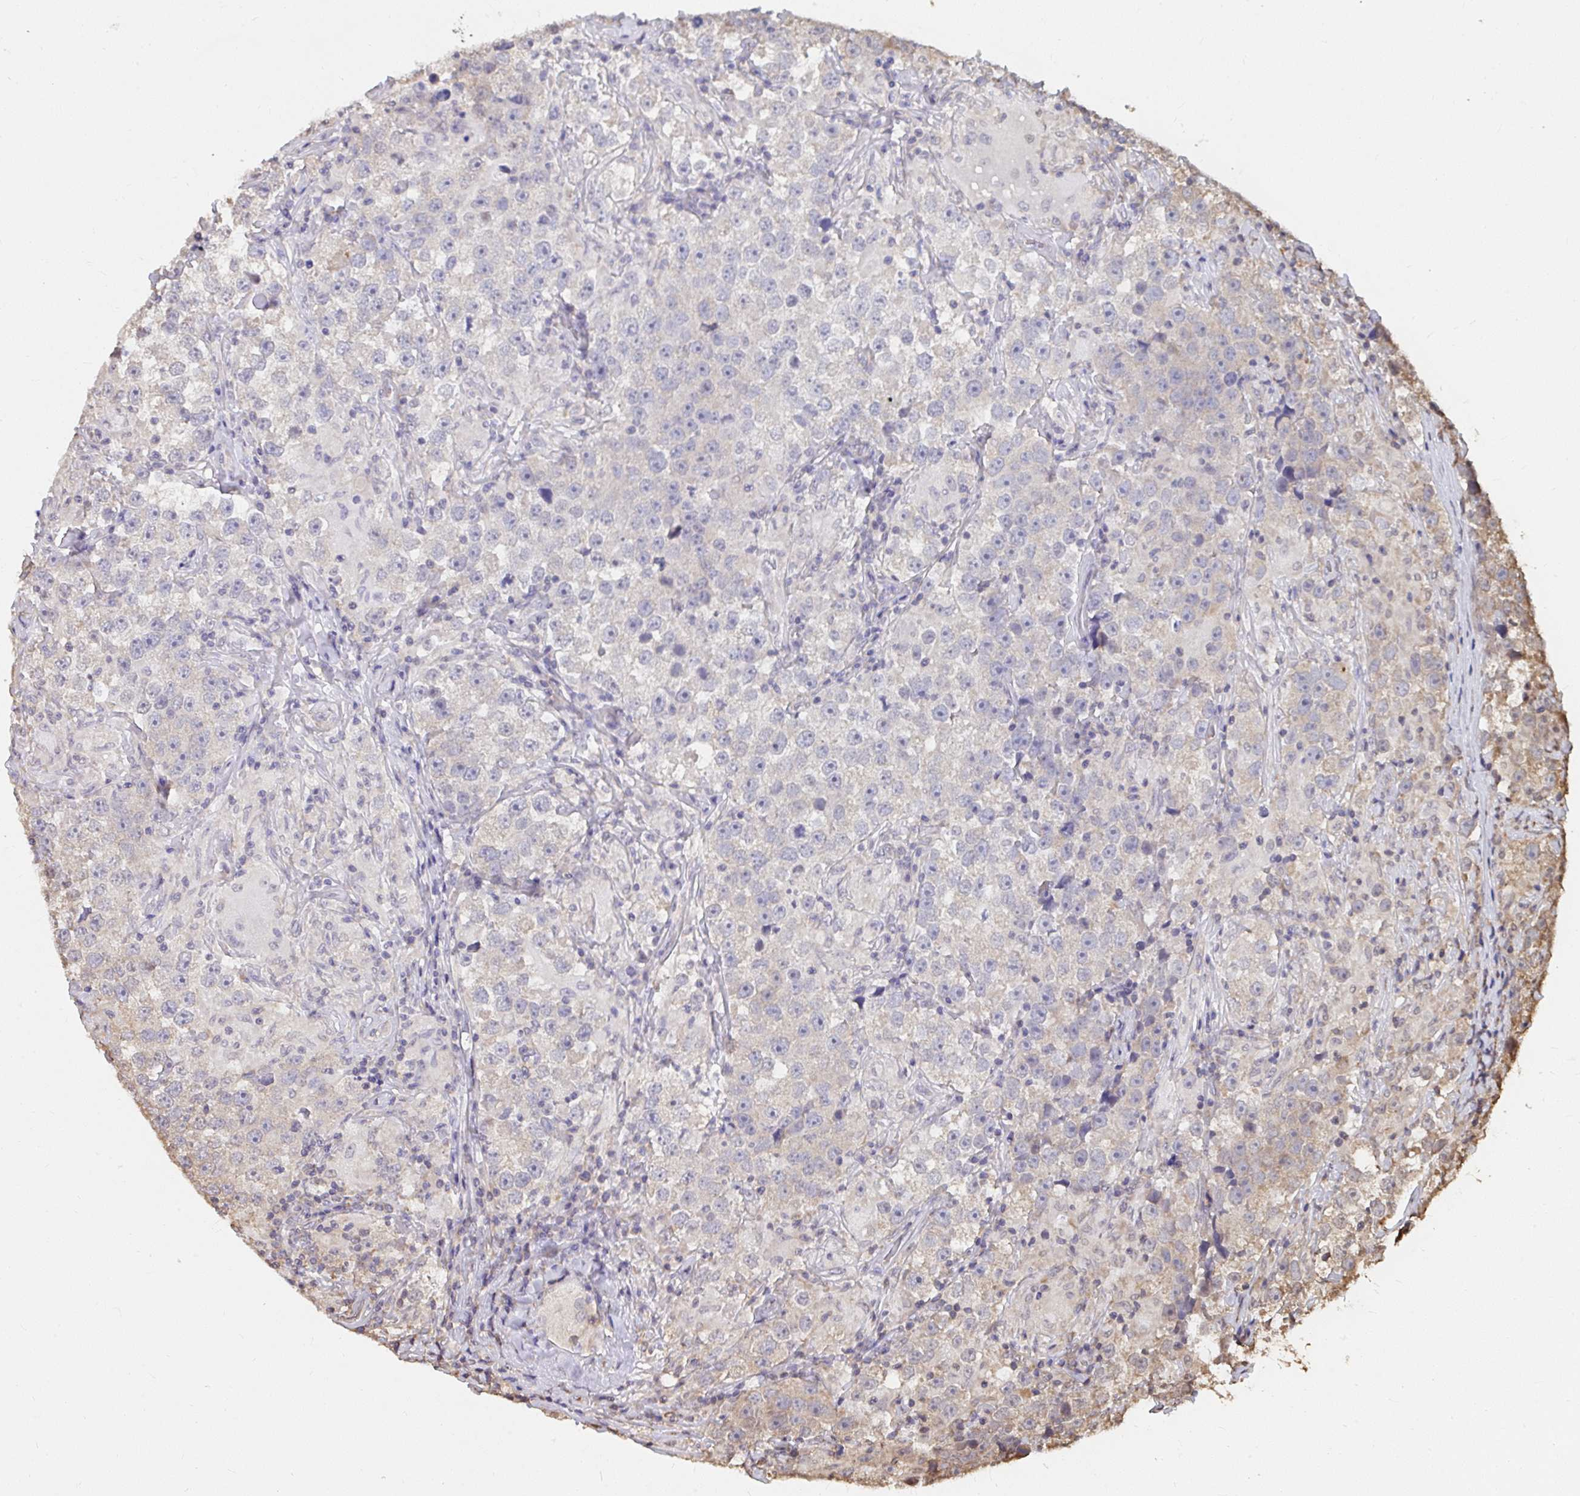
{"staining": {"intensity": "negative", "quantity": "none", "location": "none"}, "tissue": "testis cancer", "cell_type": "Tumor cells", "image_type": "cancer", "snomed": [{"axis": "morphology", "description": "Seminoma, NOS"}, {"axis": "topography", "description": "Testis"}], "caption": "IHC of testis cancer displays no positivity in tumor cells.", "gene": "SYNCRIP", "patient": {"sex": "male", "age": 46}}